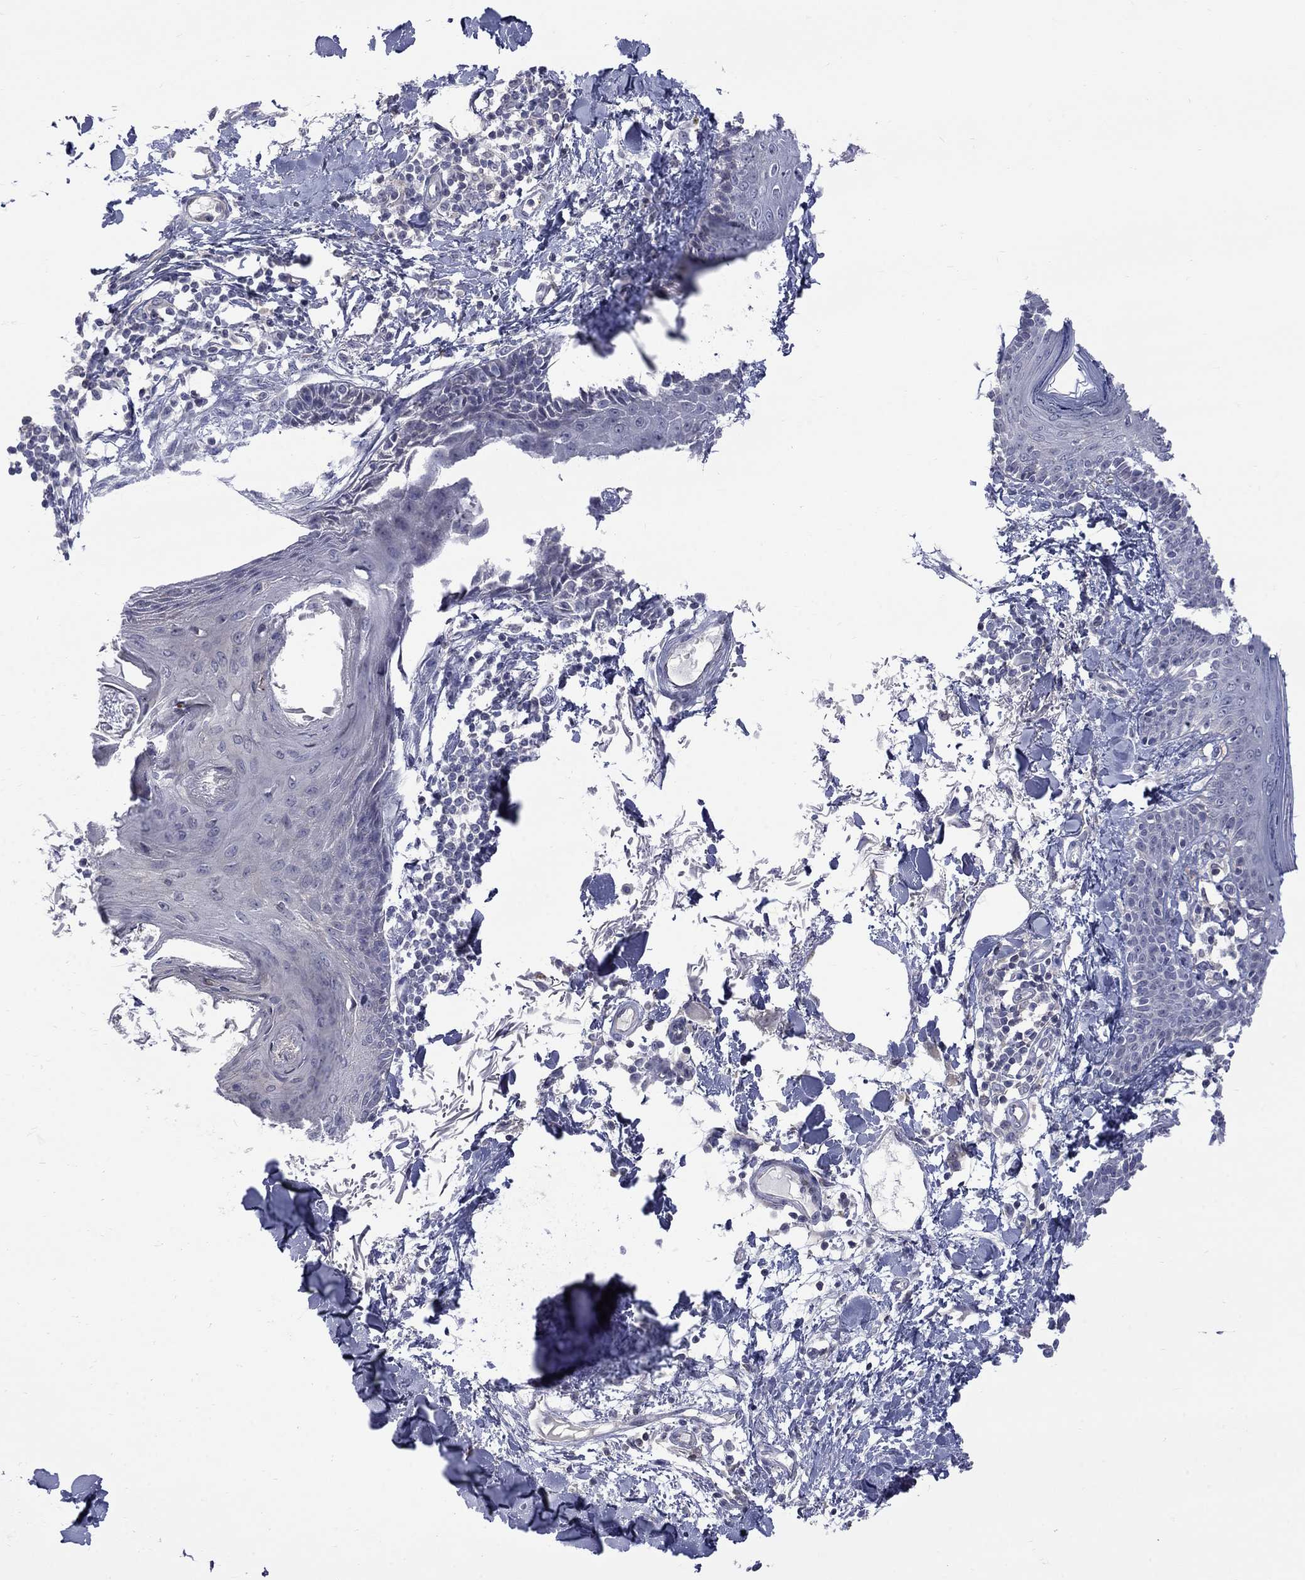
{"staining": {"intensity": "negative", "quantity": "none", "location": "none"}, "tissue": "skin", "cell_type": "Fibroblasts", "image_type": "normal", "snomed": [{"axis": "morphology", "description": "Normal tissue, NOS"}, {"axis": "topography", "description": "Skin"}], "caption": "This histopathology image is of benign skin stained with immunohistochemistry to label a protein in brown with the nuclei are counter-stained blue. There is no positivity in fibroblasts. (DAB immunohistochemistry, high magnification).", "gene": "HKDC1", "patient": {"sex": "male", "age": 76}}